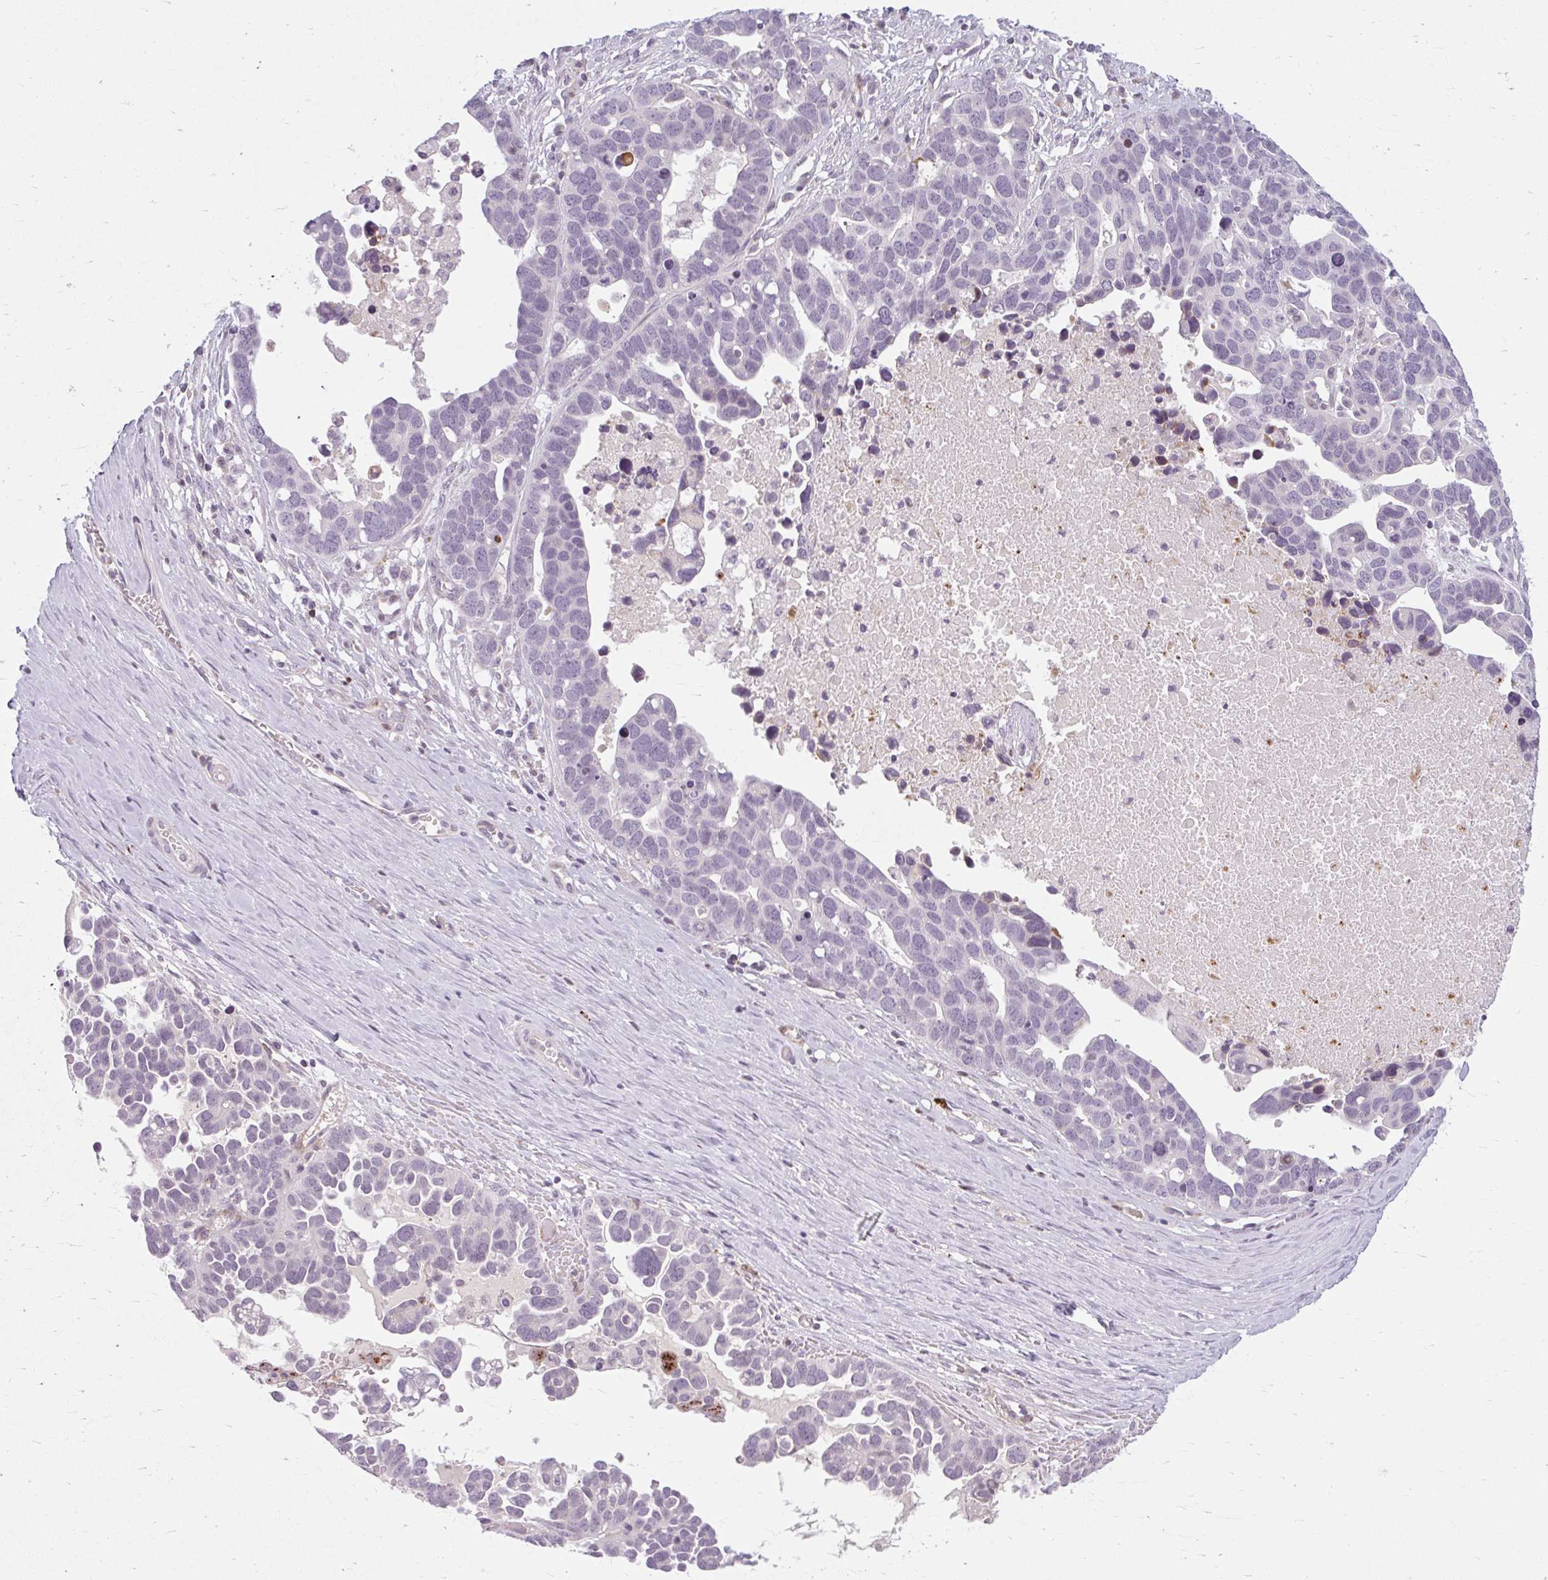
{"staining": {"intensity": "negative", "quantity": "none", "location": "none"}, "tissue": "ovarian cancer", "cell_type": "Tumor cells", "image_type": "cancer", "snomed": [{"axis": "morphology", "description": "Cystadenocarcinoma, serous, NOS"}, {"axis": "topography", "description": "Ovary"}], "caption": "IHC micrograph of ovarian serous cystadenocarcinoma stained for a protein (brown), which reveals no staining in tumor cells. (IHC, brightfield microscopy, high magnification).", "gene": "ZFYVE26", "patient": {"sex": "female", "age": 54}}